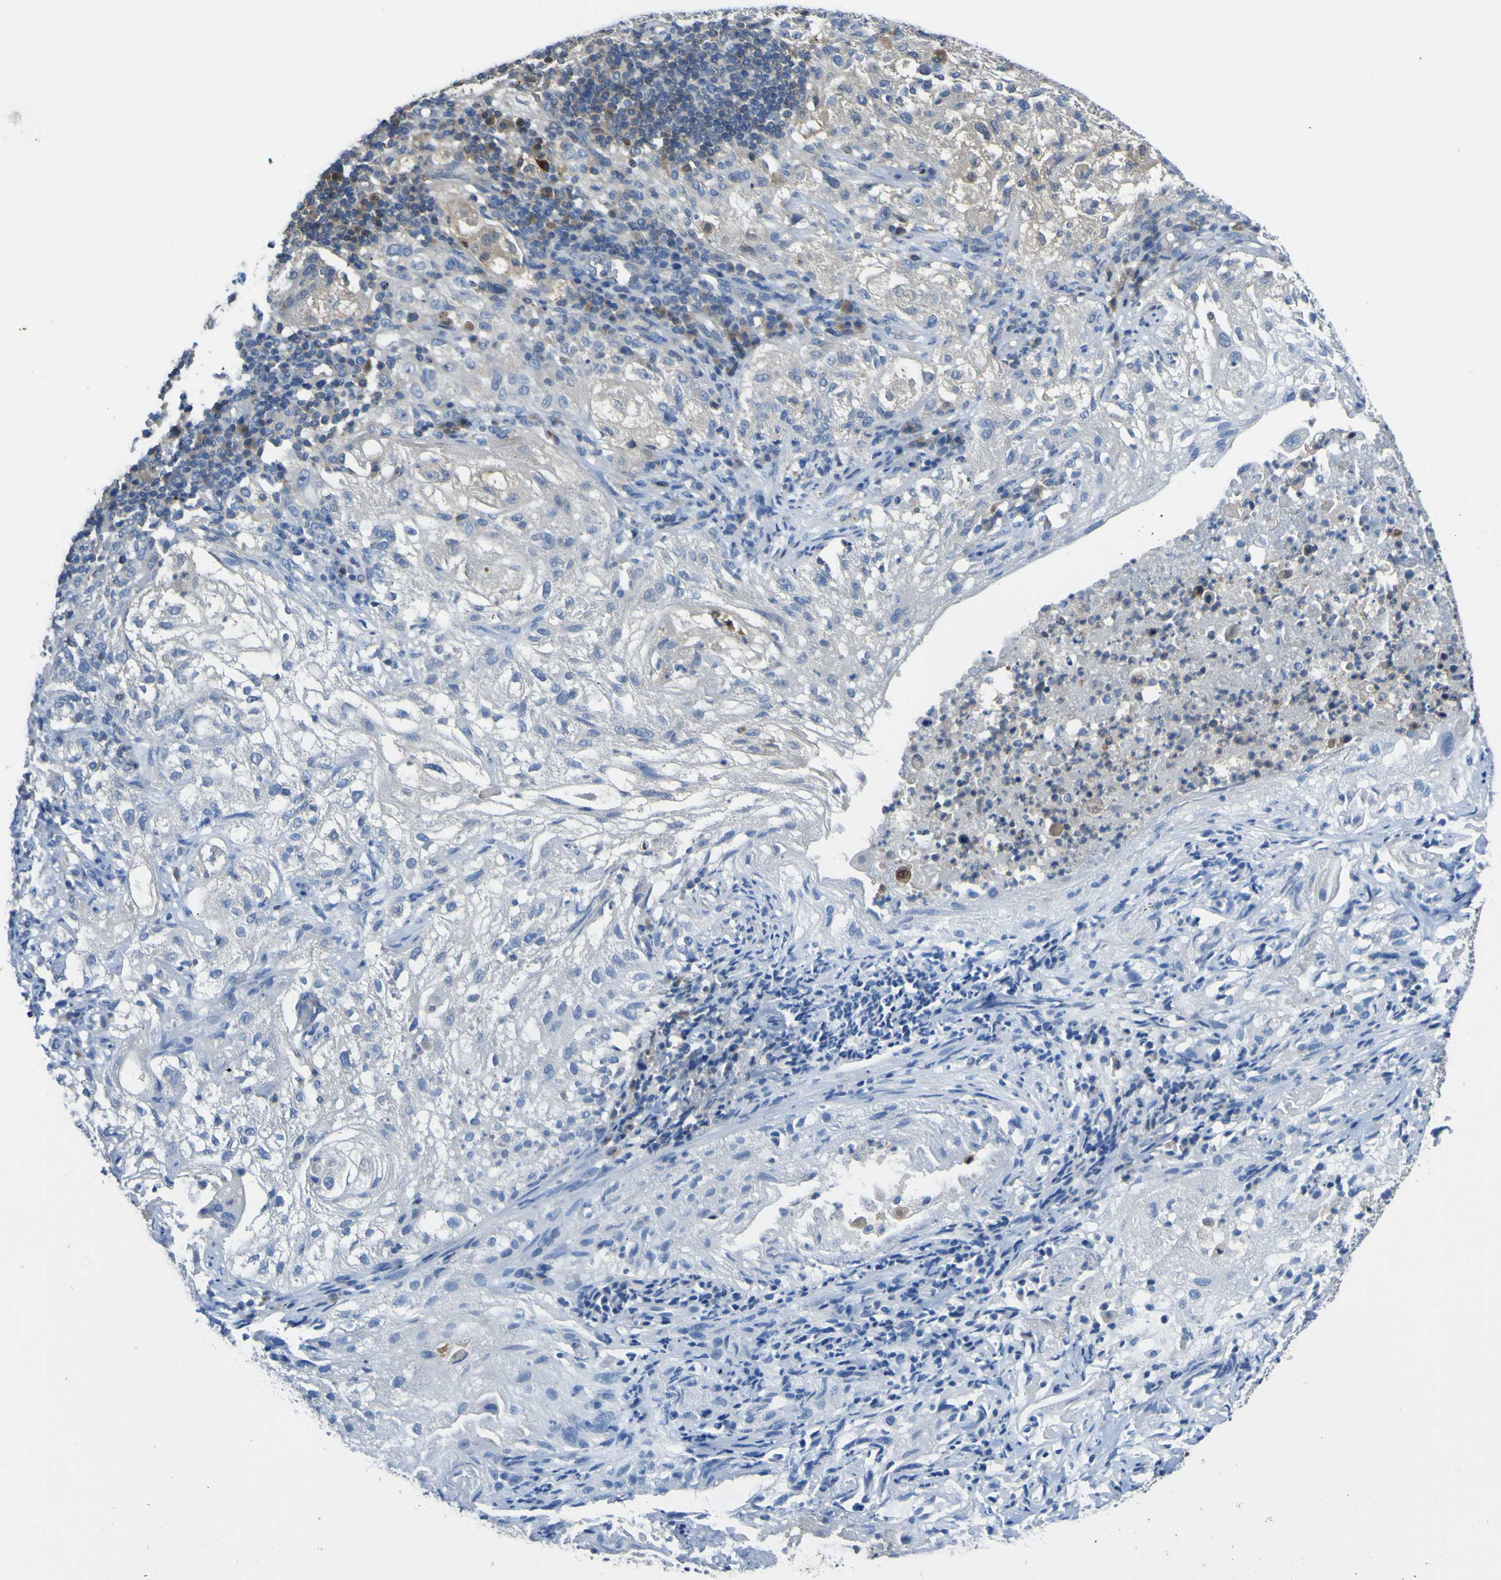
{"staining": {"intensity": "moderate", "quantity": "<25%", "location": "cytoplasmic/membranous"}, "tissue": "lung cancer", "cell_type": "Tumor cells", "image_type": "cancer", "snomed": [{"axis": "morphology", "description": "Inflammation, NOS"}, {"axis": "morphology", "description": "Squamous cell carcinoma, NOS"}, {"axis": "topography", "description": "Lymph node"}, {"axis": "topography", "description": "Soft tissue"}, {"axis": "topography", "description": "Lung"}], "caption": "Tumor cells reveal moderate cytoplasmic/membranous positivity in about <25% of cells in lung cancer.", "gene": "EML2", "patient": {"sex": "male", "age": 66}}